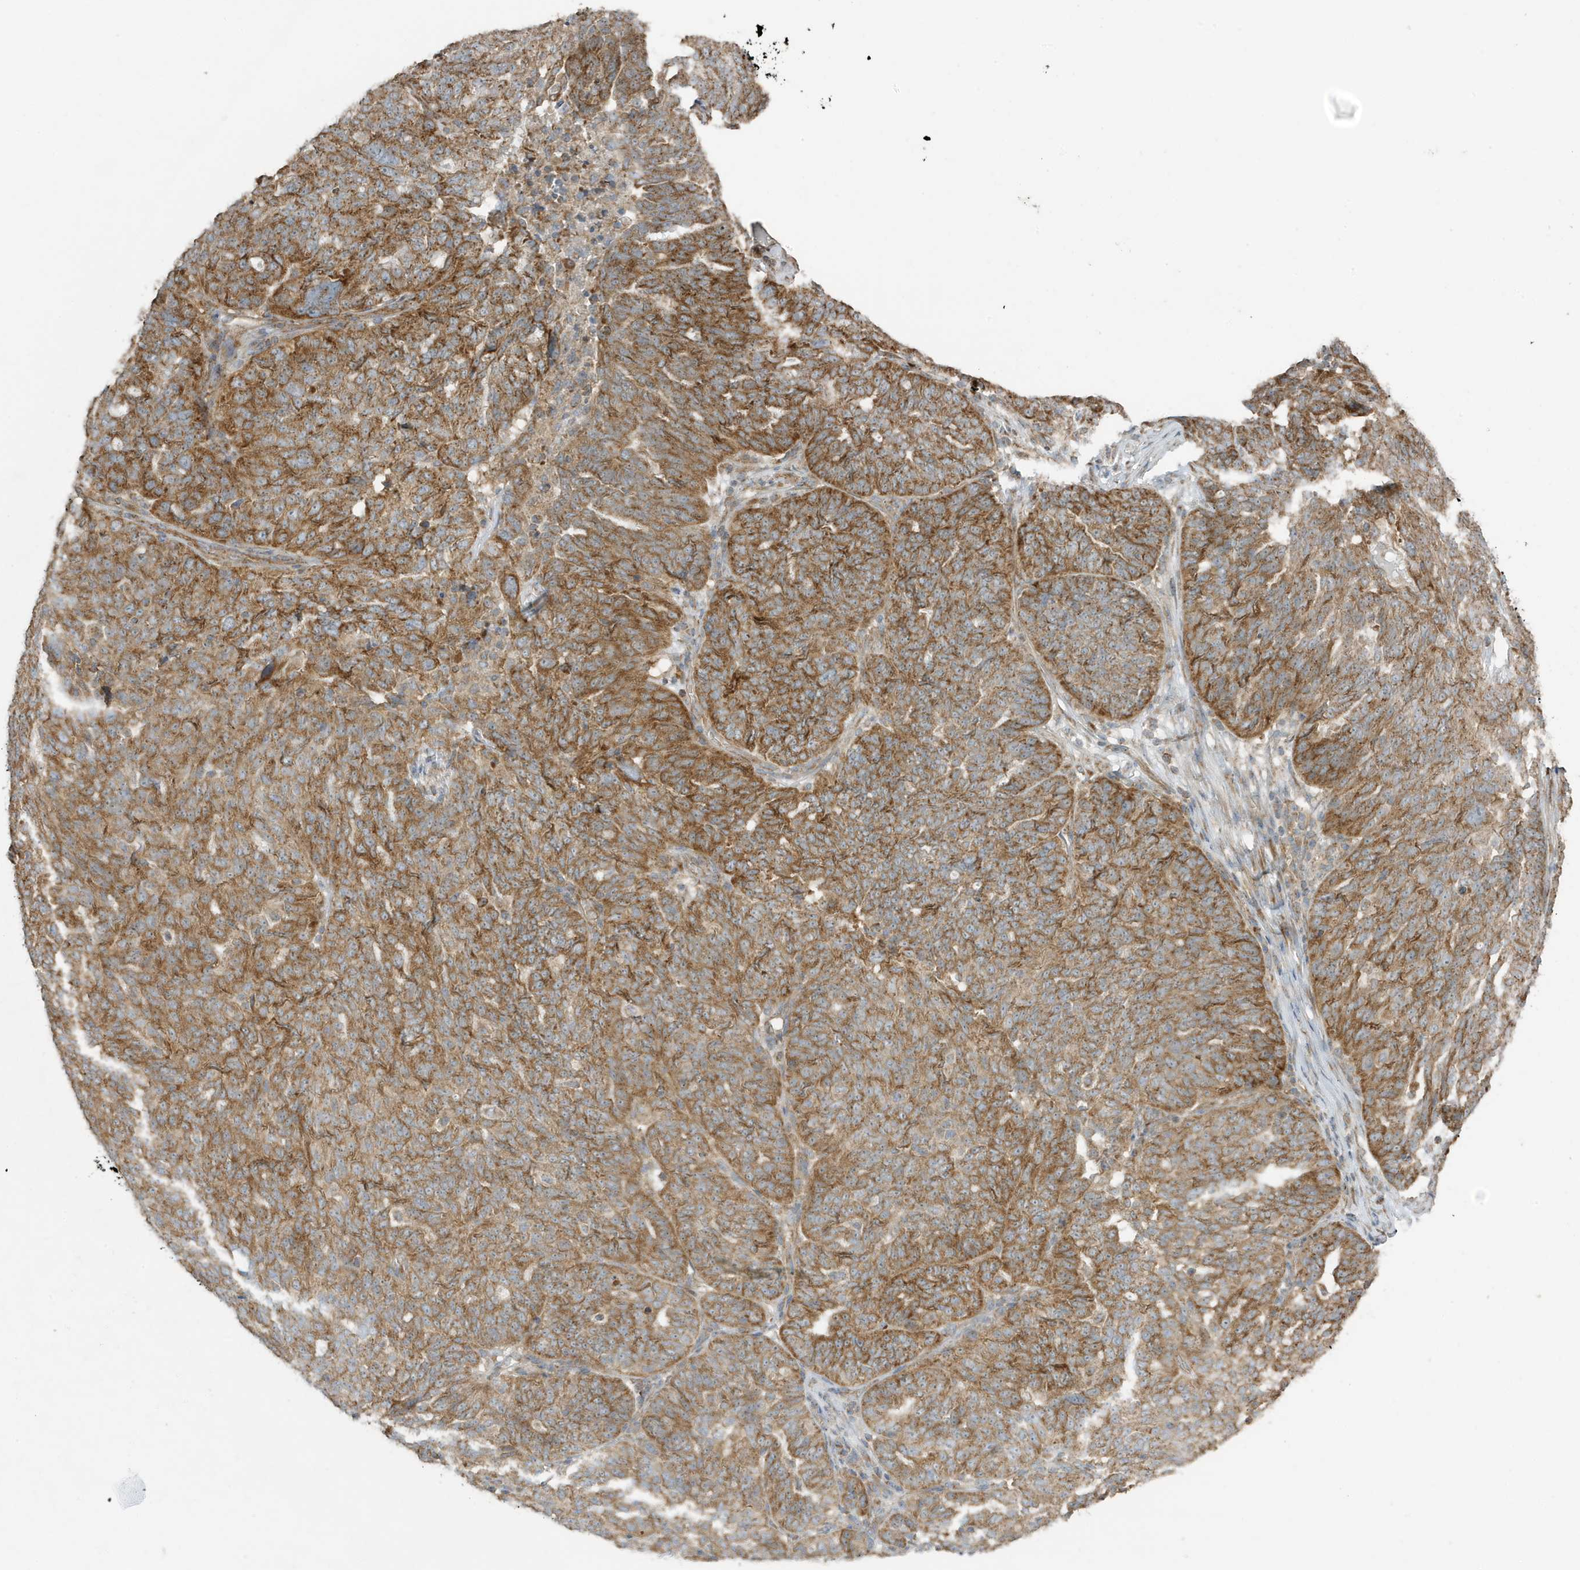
{"staining": {"intensity": "moderate", "quantity": ">75%", "location": "cytoplasmic/membranous"}, "tissue": "ovarian cancer", "cell_type": "Tumor cells", "image_type": "cancer", "snomed": [{"axis": "morphology", "description": "Cystadenocarcinoma, serous, NOS"}, {"axis": "topography", "description": "Ovary"}], "caption": "Protein analysis of ovarian cancer tissue exhibits moderate cytoplasmic/membranous expression in approximately >75% of tumor cells.", "gene": "GOLGA4", "patient": {"sex": "female", "age": 59}}